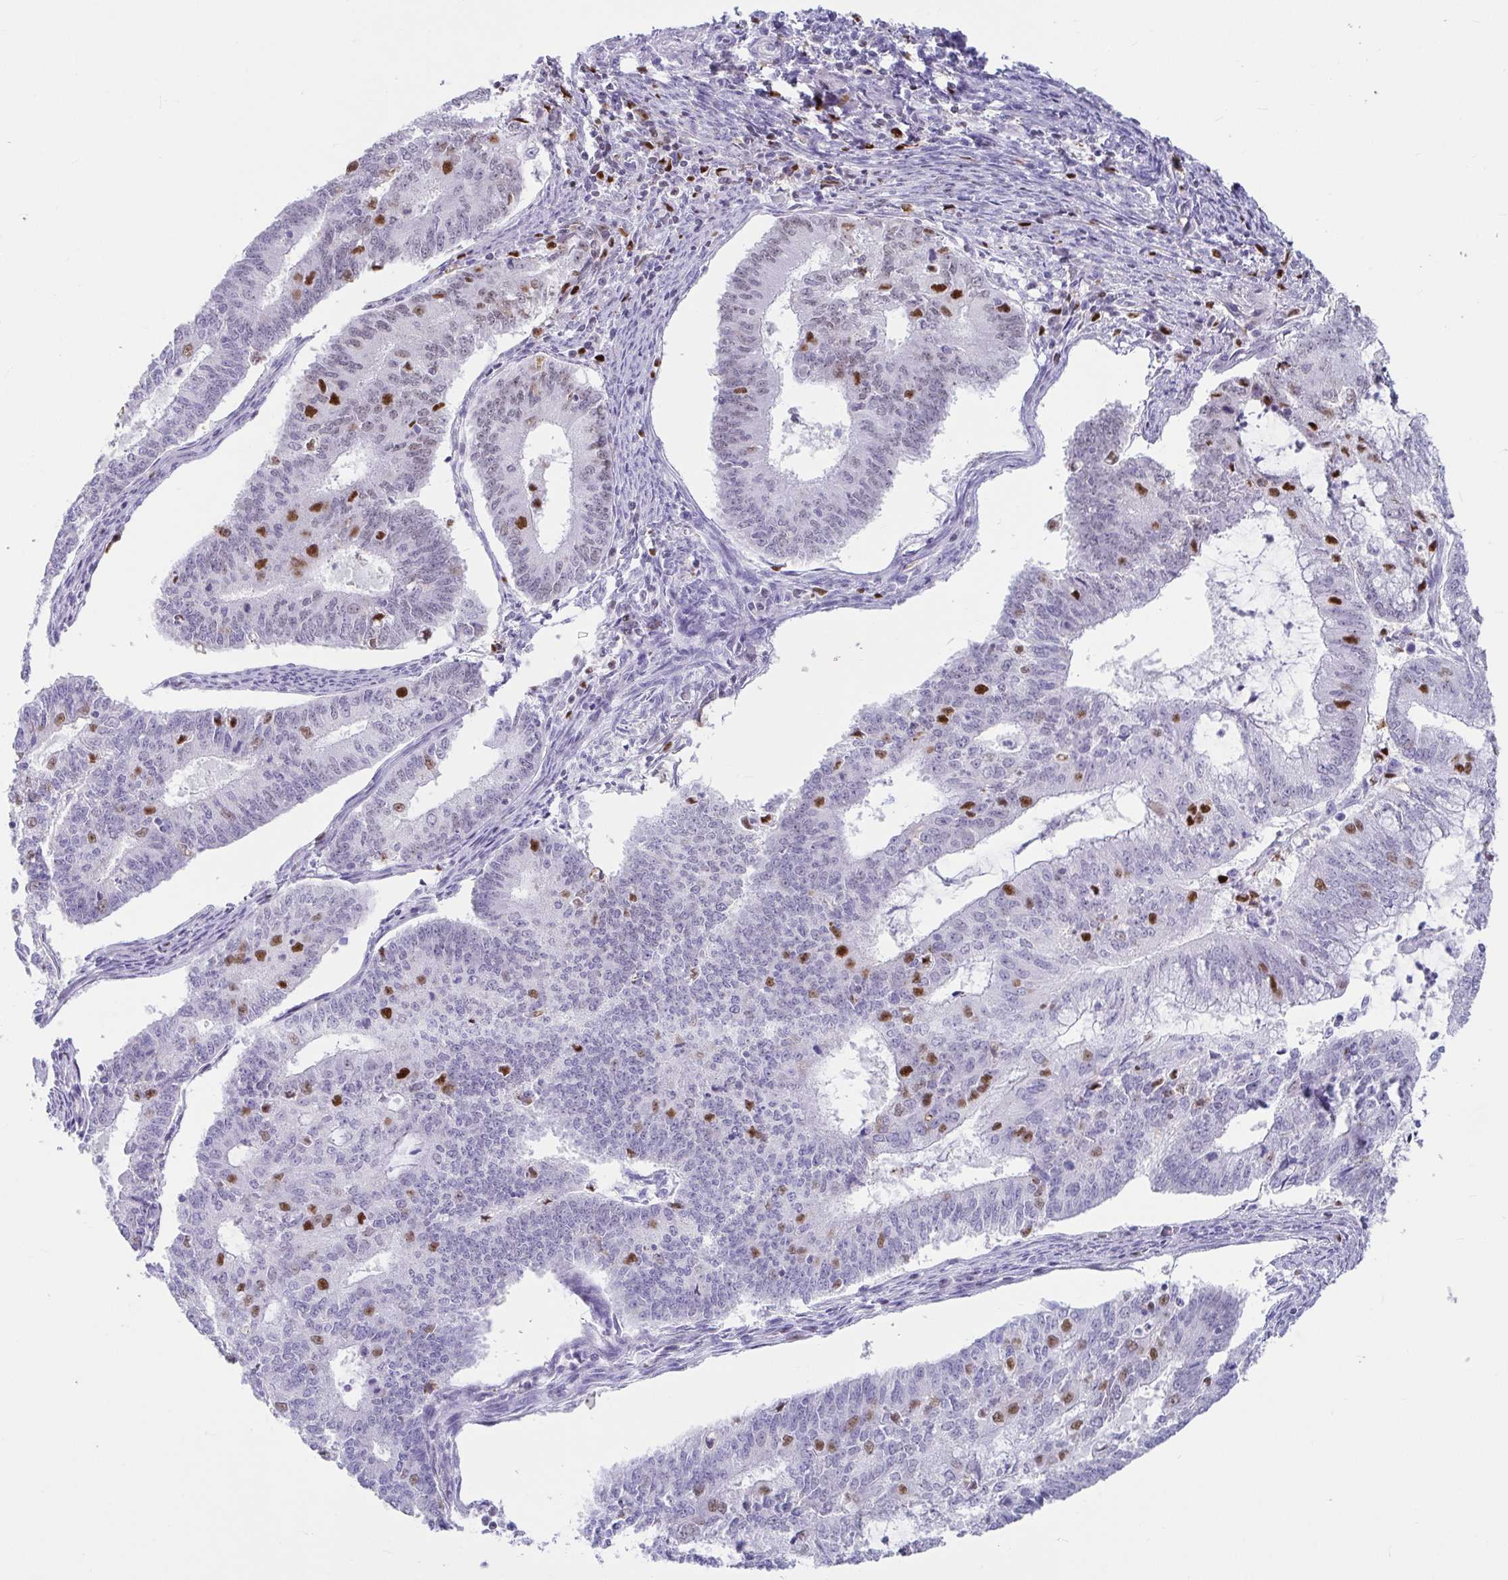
{"staining": {"intensity": "moderate", "quantity": "<25%", "location": "nuclear"}, "tissue": "endometrial cancer", "cell_type": "Tumor cells", "image_type": "cancer", "snomed": [{"axis": "morphology", "description": "Adenocarcinoma, NOS"}, {"axis": "topography", "description": "Endometrium"}], "caption": "Endometrial cancer stained with a protein marker demonstrates moderate staining in tumor cells.", "gene": "ZNF586", "patient": {"sex": "female", "age": 61}}